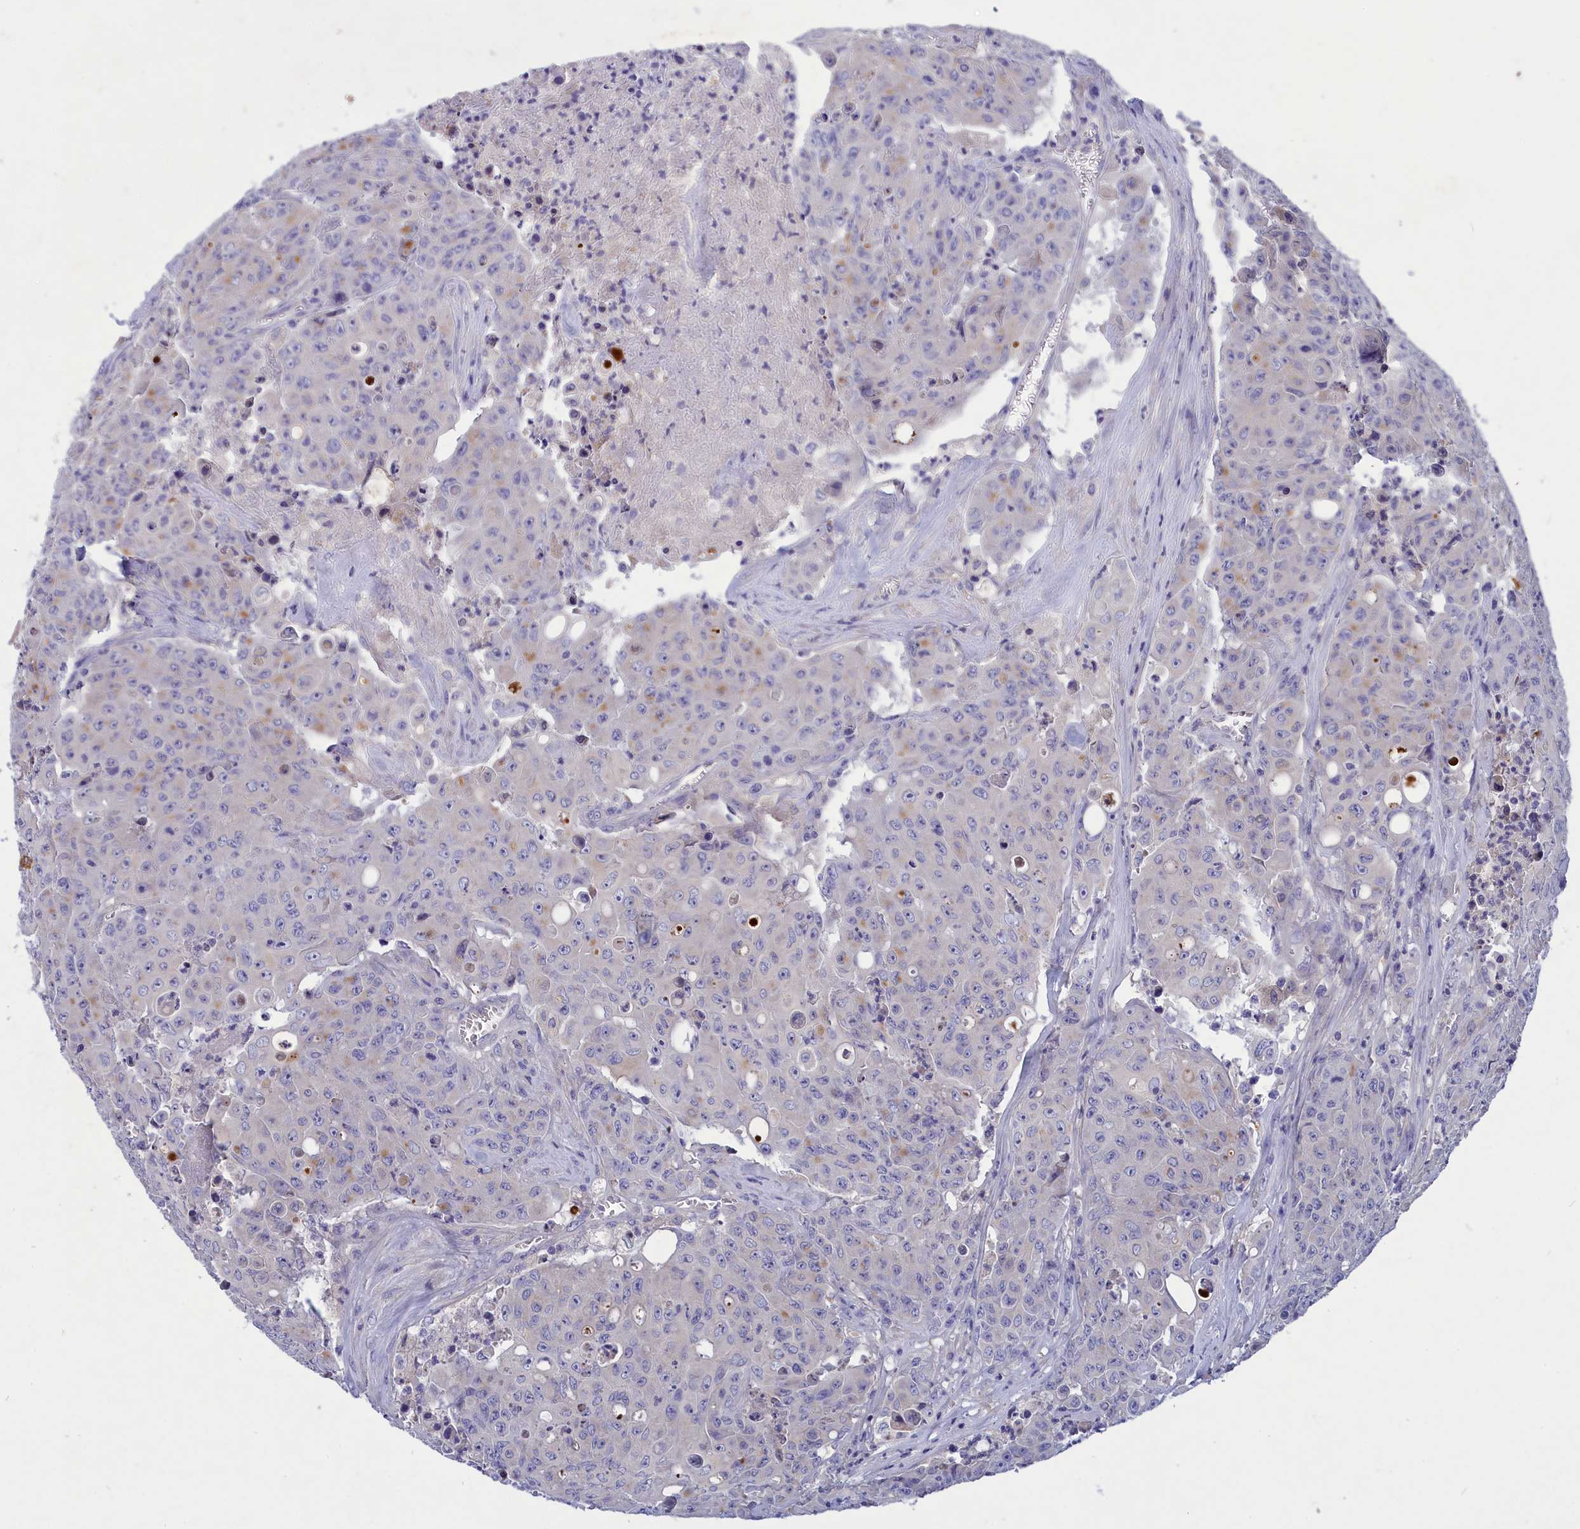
{"staining": {"intensity": "negative", "quantity": "none", "location": "none"}, "tissue": "colorectal cancer", "cell_type": "Tumor cells", "image_type": "cancer", "snomed": [{"axis": "morphology", "description": "Adenocarcinoma, NOS"}, {"axis": "topography", "description": "Colon"}], "caption": "The IHC micrograph has no significant staining in tumor cells of adenocarcinoma (colorectal) tissue. (IHC, brightfield microscopy, high magnification).", "gene": "DEFB119", "patient": {"sex": "male", "age": 51}}